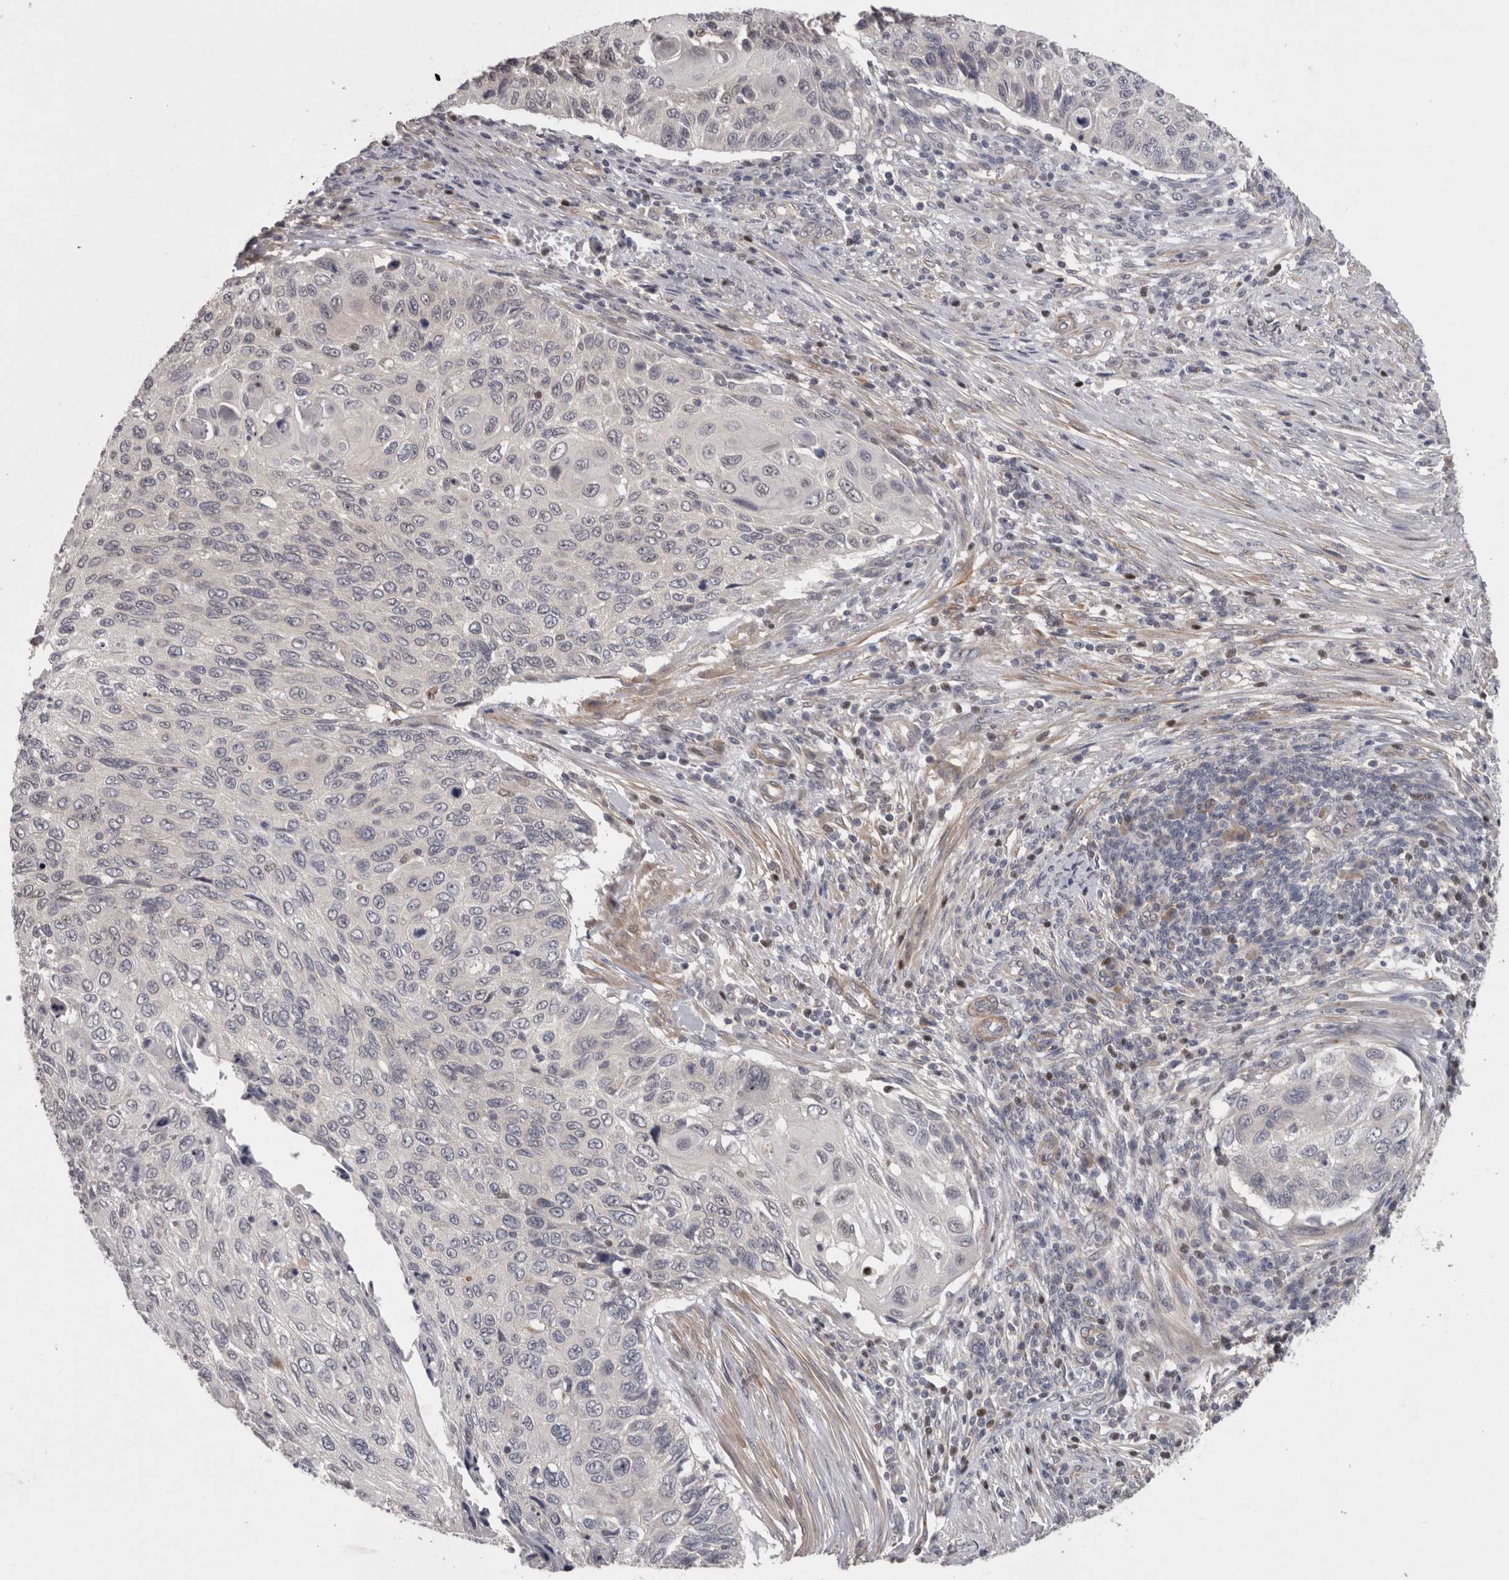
{"staining": {"intensity": "negative", "quantity": "none", "location": "none"}, "tissue": "cervical cancer", "cell_type": "Tumor cells", "image_type": "cancer", "snomed": [{"axis": "morphology", "description": "Squamous cell carcinoma, NOS"}, {"axis": "topography", "description": "Cervix"}], "caption": "There is no significant positivity in tumor cells of squamous cell carcinoma (cervical).", "gene": "RMDN1", "patient": {"sex": "female", "age": 70}}